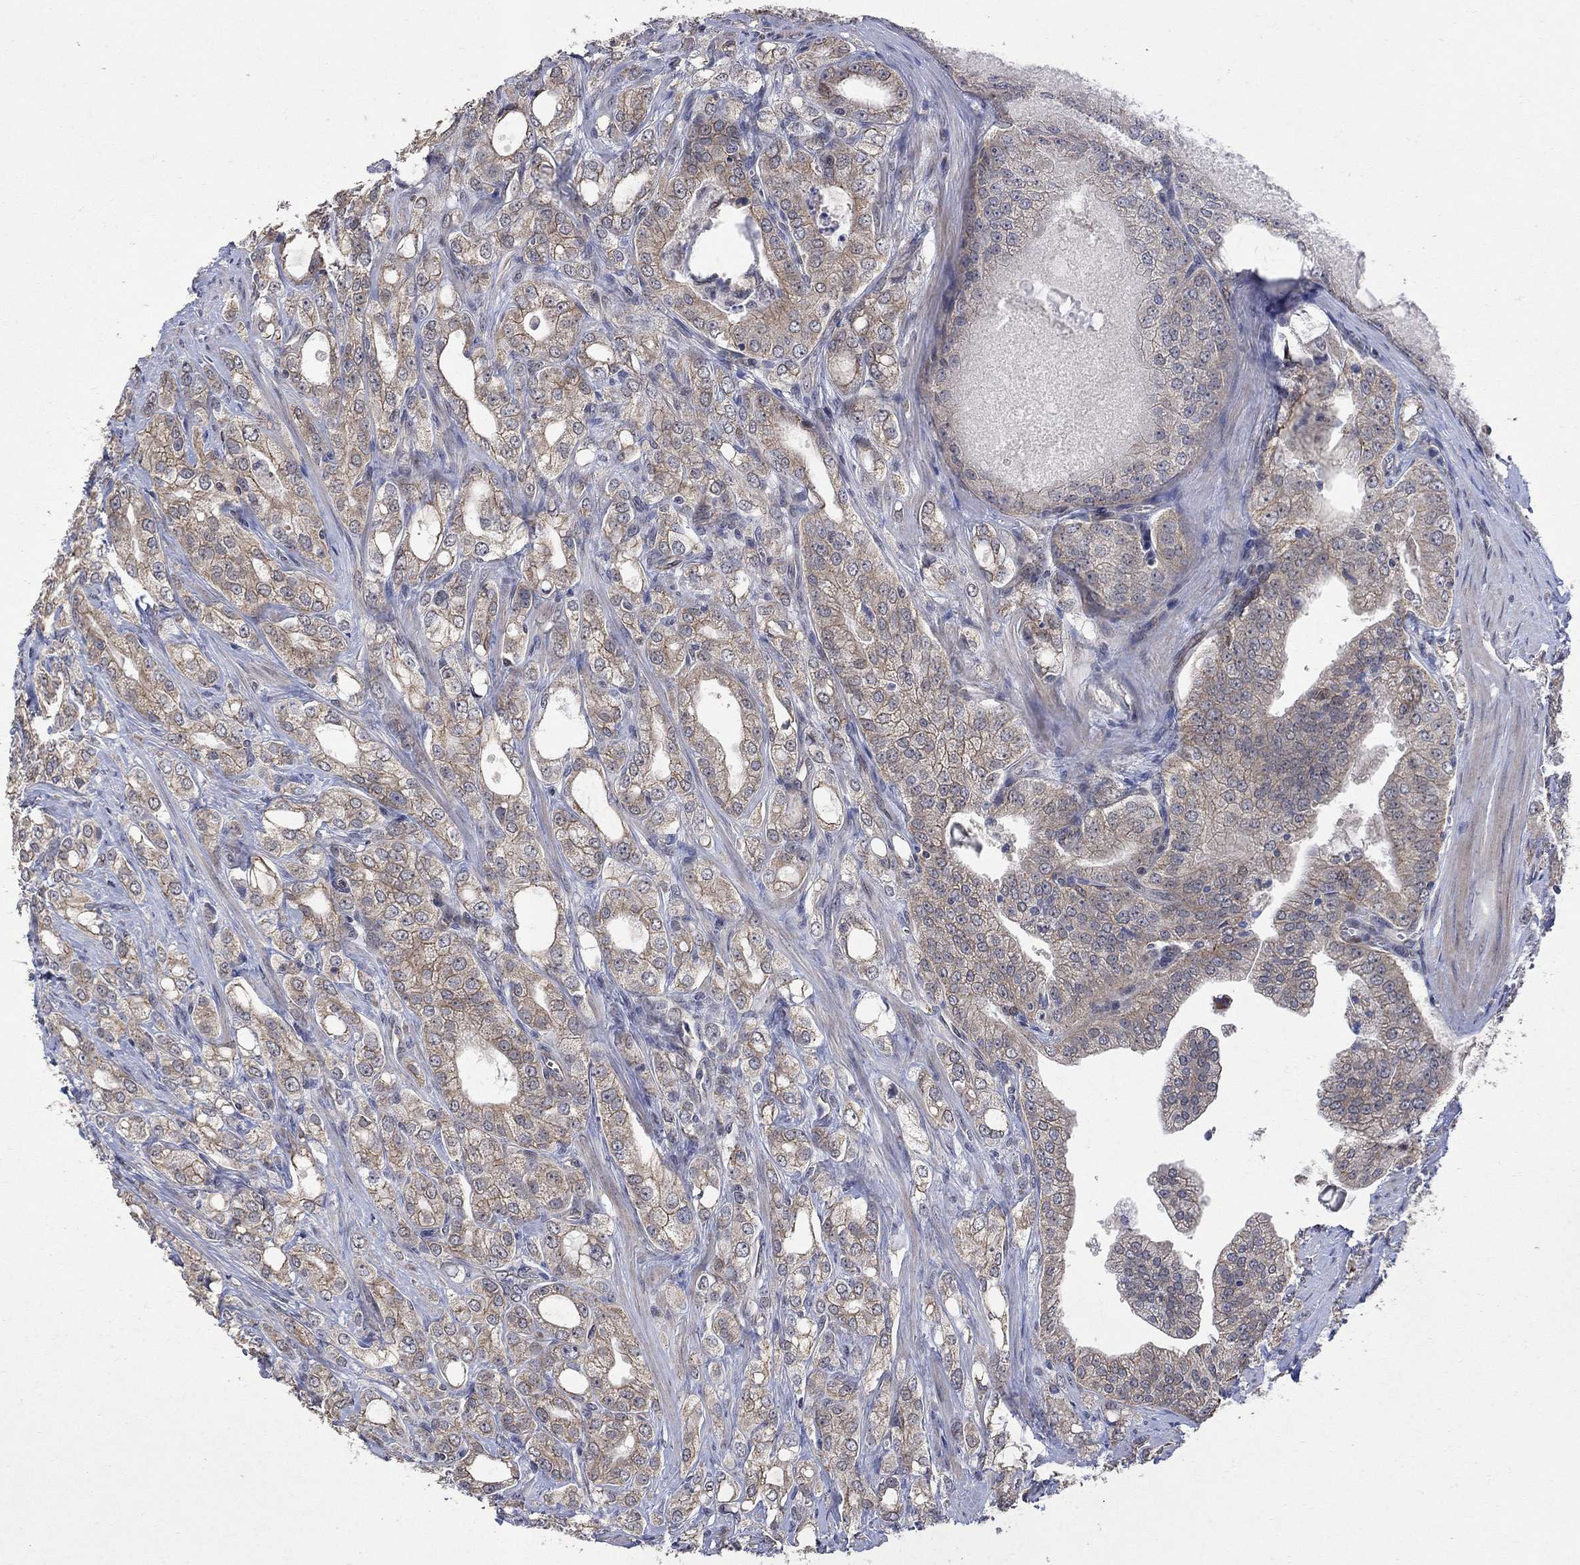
{"staining": {"intensity": "moderate", "quantity": "25%-75%", "location": "cytoplasmic/membranous"}, "tissue": "prostate cancer", "cell_type": "Tumor cells", "image_type": "cancer", "snomed": [{"axis": "morphology", "description": "Adenocarcinoma, NOS"}, {"axis": "morphology", "description": "Adenocarcinoma, High grade"}, {"axis": "topography", "description": "Prostate"}], "caption": "Prostate cancer (adenocarcinoma) stained with a protein marker displays moderate staining in tumor cells.", "gene": "ANKRA2", "patient": {"sex": "male", "age": 70}}